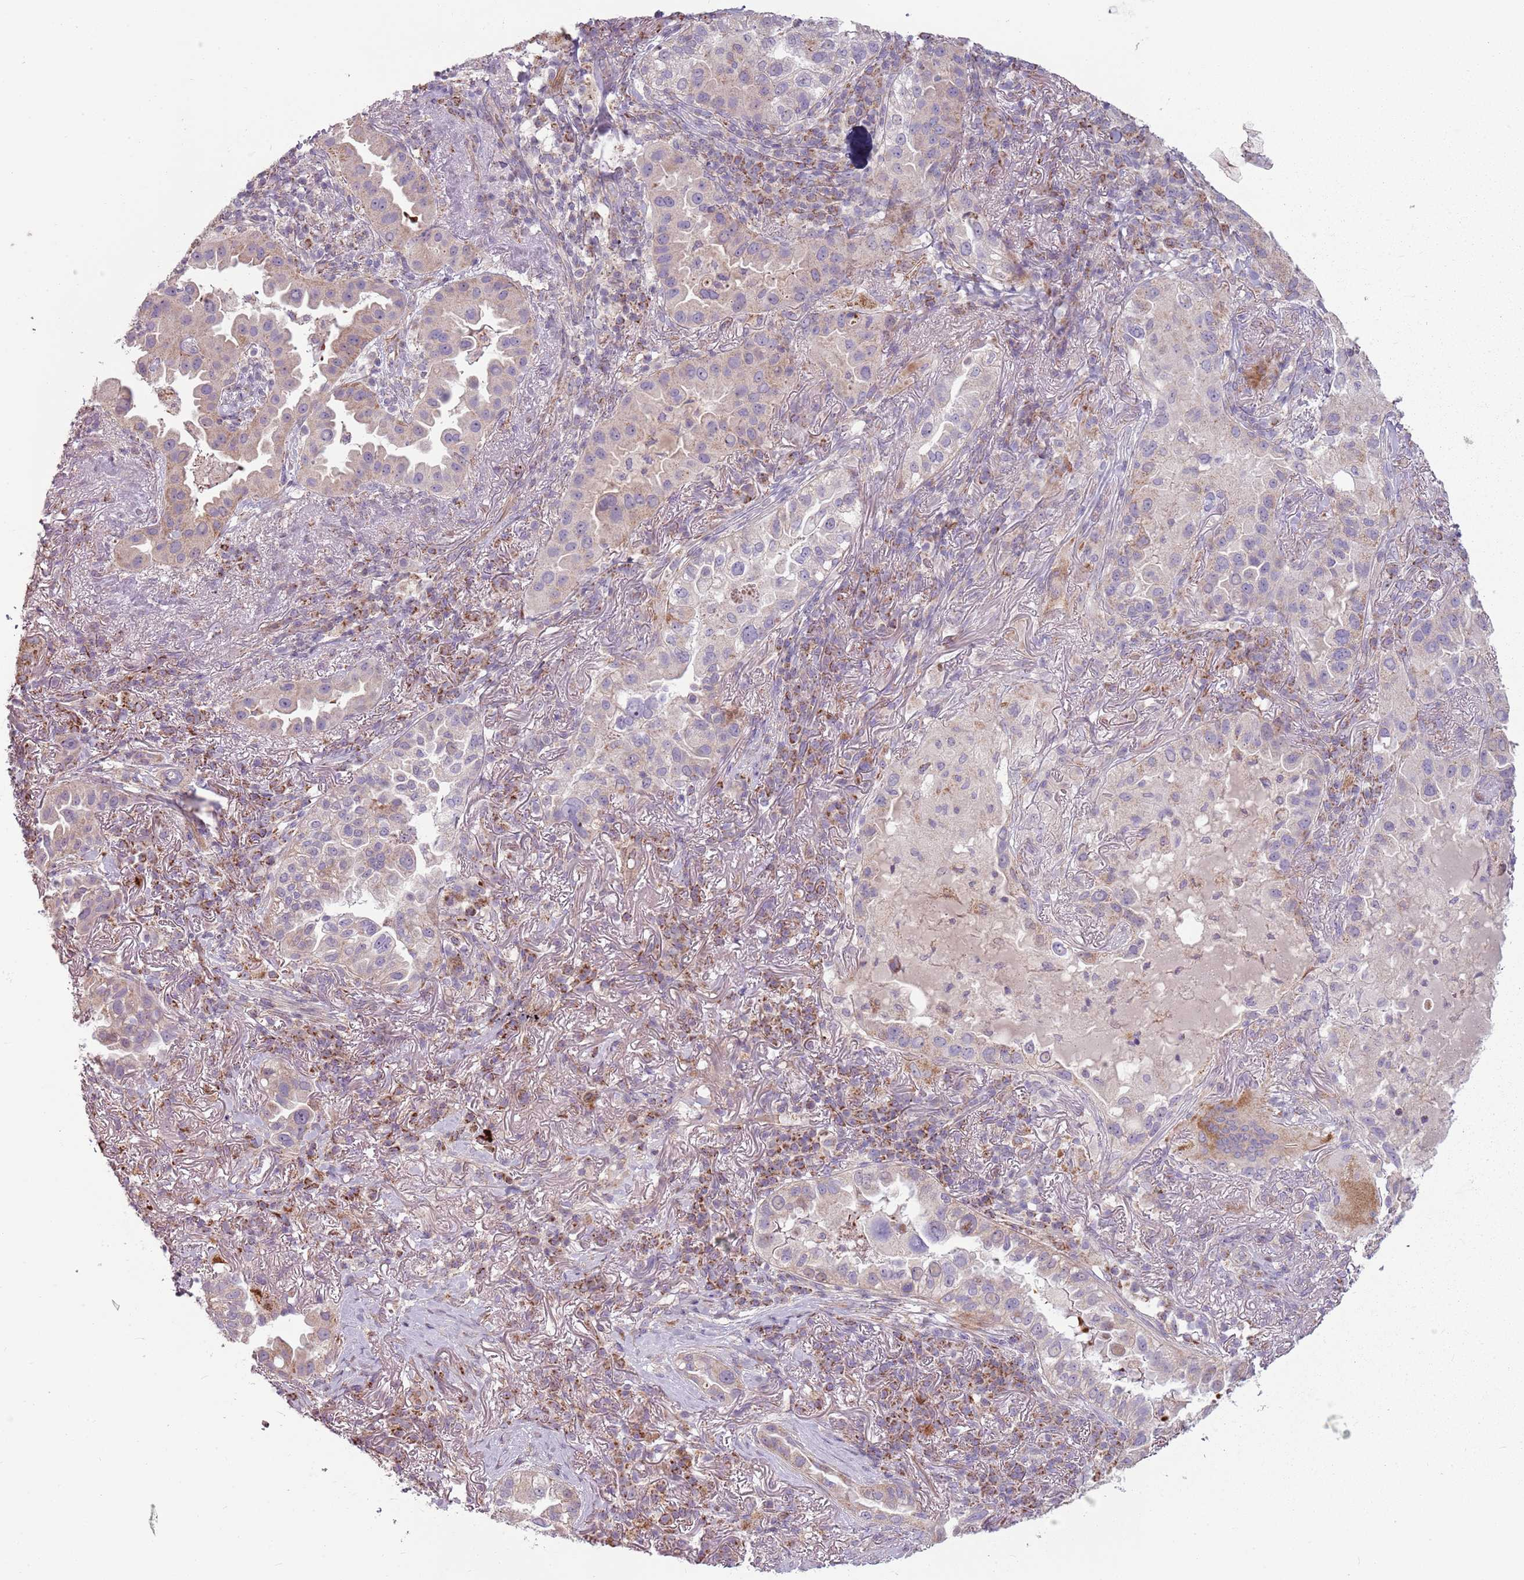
{"staining": {"intensity": "weak", "quantity": "<25%", "location": "cytoplasmic/membranous"}, "tissue": "lung cancer", "cell_type": "Tumor cells", "image_type": "cancer", "snomed": [{"axis": "morphology", "description": "Adenocarcinoma, NOS"}, {"axis": "topography", "description": "Lung"}], "caption": "Immunohistochemistry micrograph of neoplastic tissue: lung cancer stained with DAB (3,3'-diaminobenzidine) reveals no significant protein positivity in tumor cells.", "gene": "ZNF530", "patient": {"sex": "female", "age": 69}}